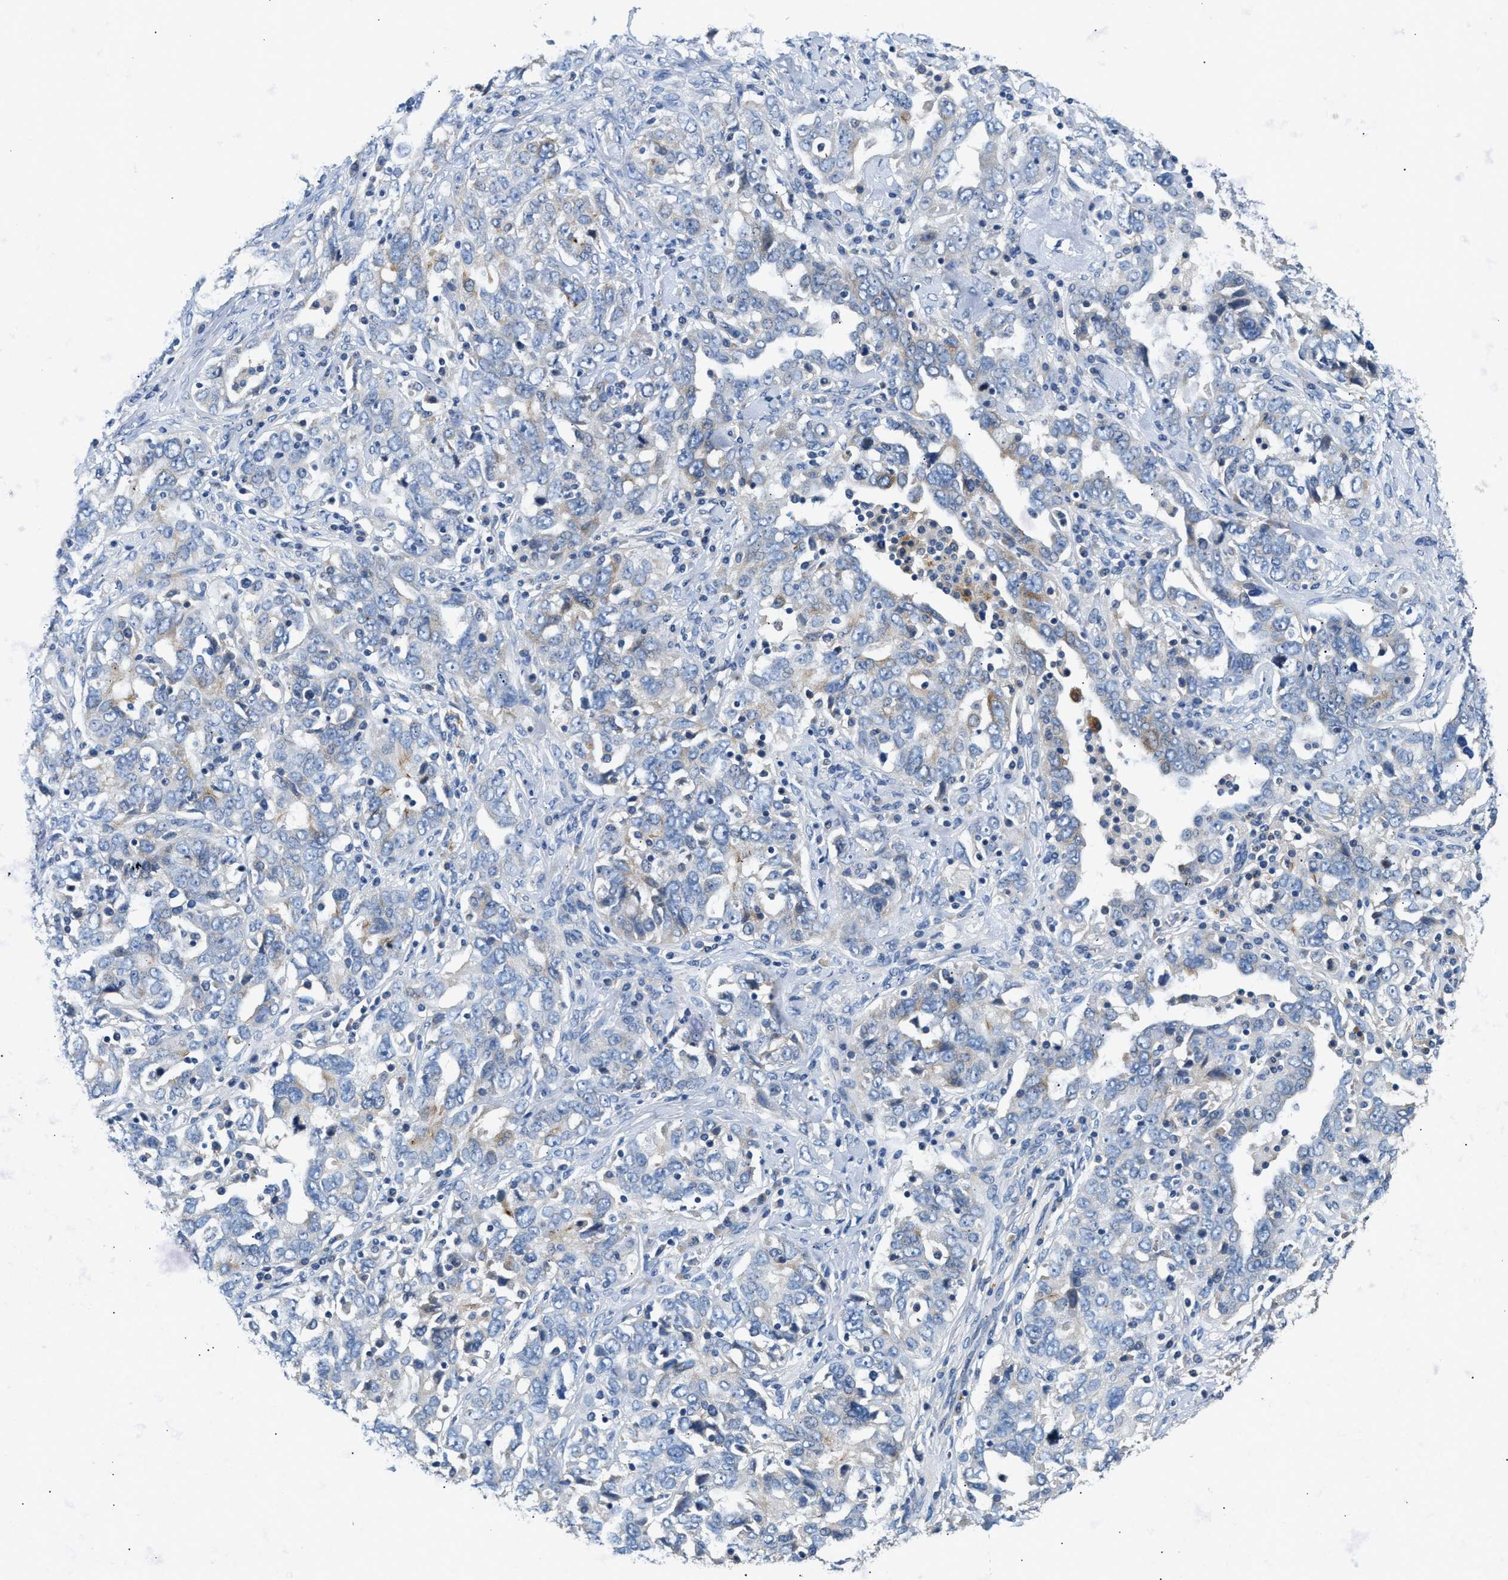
{"staining": {"intensity": "negative", "quantity": "none", "location": "none"}, "tissue": "ovarian cancer", "cell_type": "Tumor cells", "image_type": "cancer", "snomed": [{"axis": "morphology", "description": "Carcinoma, endometroid"}, {"axis": "topography", "description": "Ovary"}], "caption": "The immunohistochemistry (IHC) image has no significant expression in tumor cells of endometroid carcinoma (ovarian) tissue.", "gene": "IL17RC", "patient": {"sex": "female", "age": 62}}